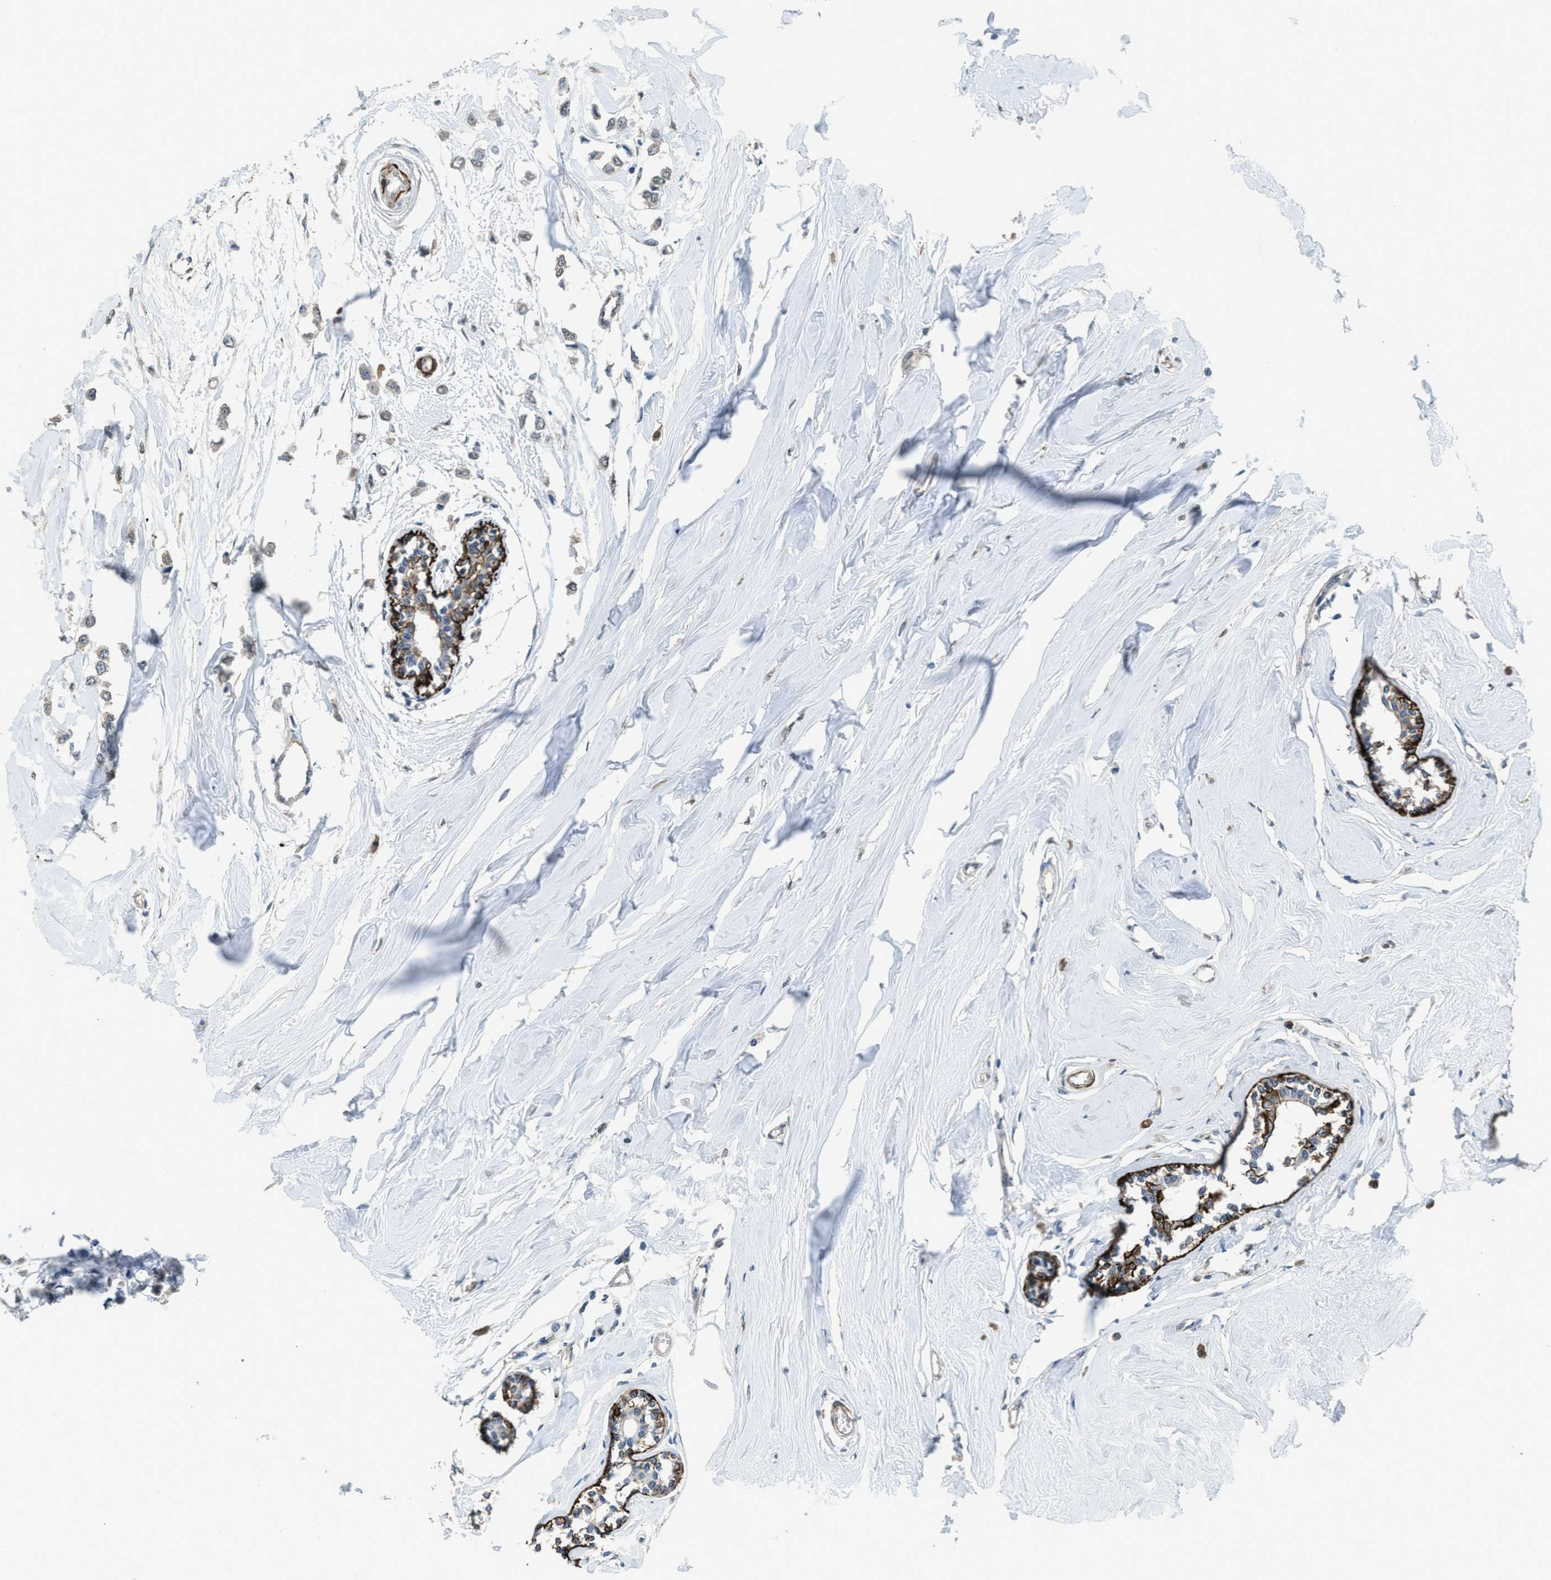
{"staining": {"intensity": "negative", "quantity": "none", "location": "none"}, "tissue": "breast cancer", "cell_type": "Tumor cells", "image_type": "cancer", "snomed": [{"axis": "morphology", "description": "Lobular carcinoma"}, {"axis": "topography", "description": "Breast"}], "caption": "Tumor cells are negative for brown protein staining in breast lobular carcinoma.", "gene": "SYNM", "patient": {"sex": "female", "age": 51}}